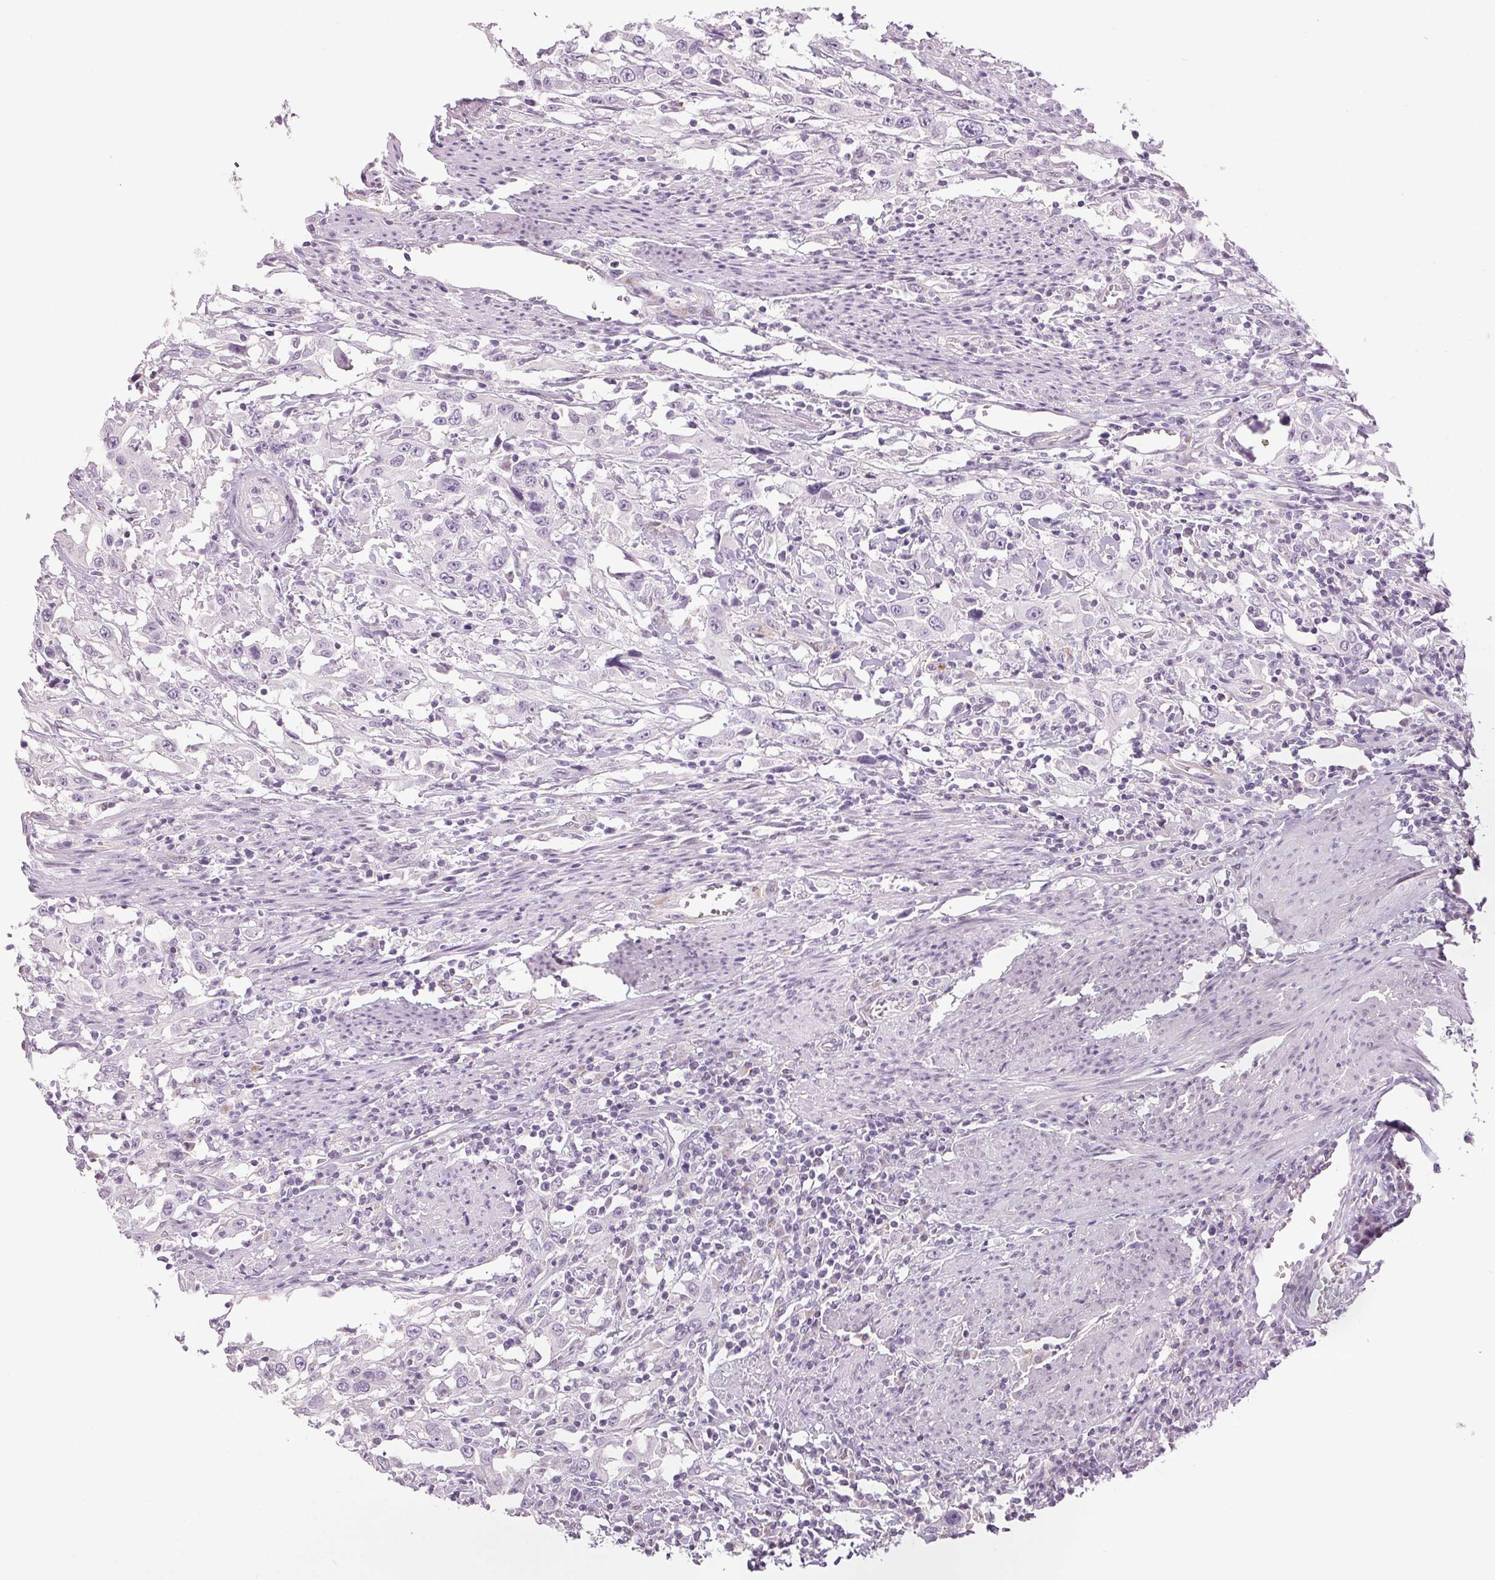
{"staining": {"intensity": "negative", "quantity": "none", "location": "none"}, "tissue": "urothelial cancer", "cell_type": "Tumor cells", "image_type": "cancer", "snomed": [{"axis": "morphology", "description": "Urothelial carcinoma, High grade"}, {"axis": "topography", "description": "Urinary bladder"}], "caption": "Tumor cells show no significant protein staining in urothelial cancer.", "gene": "DNAJC6", "patient": {"sex": "male", "age": 61}}